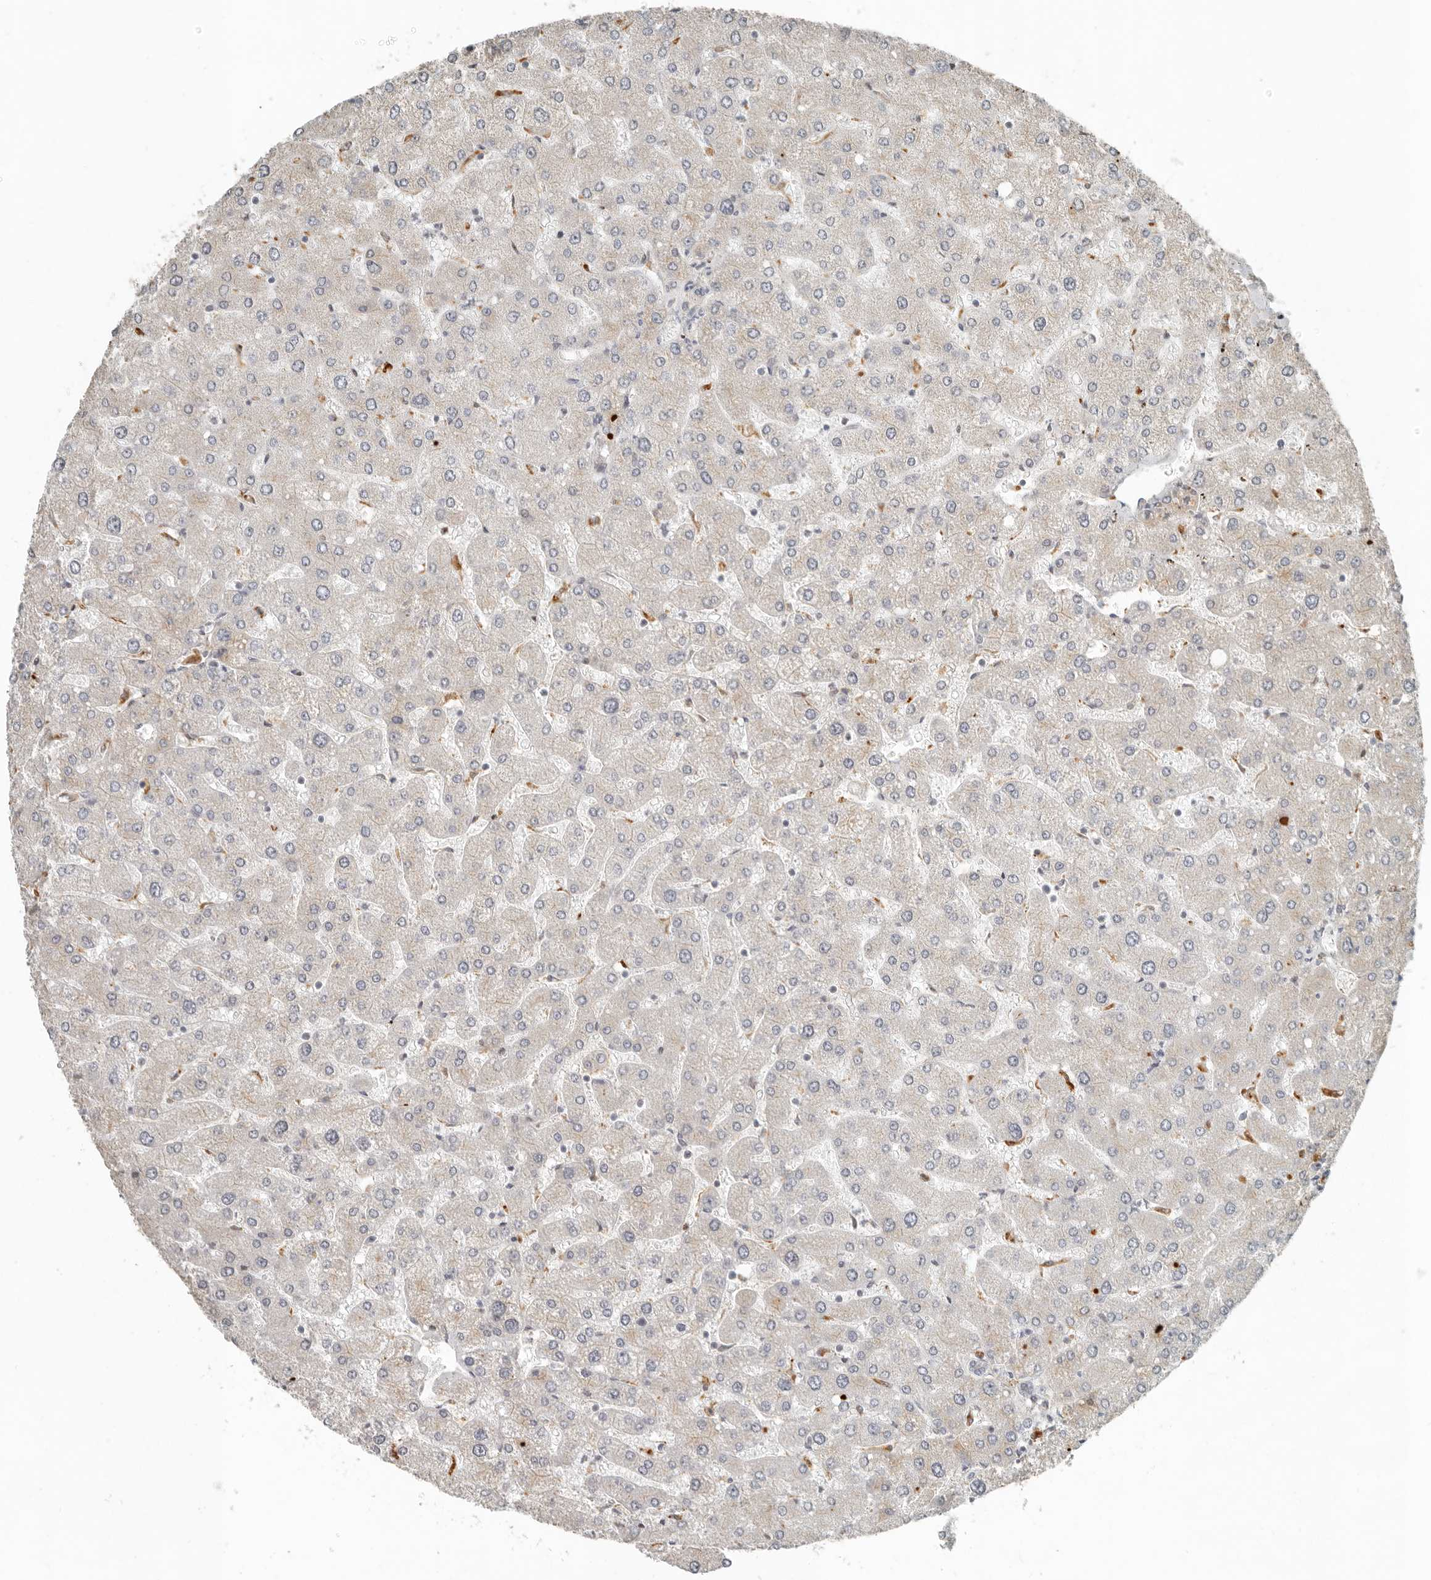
{"staining": {"intensity": "weak", "quantity": "<25%", "location": "cytoplasmic/membranous"}, "tissue": "liver", "cell_type": "Cholangiocytes", "image_type": "normal", "snomed": [{"axis": "morphology", "description": "Normal tissue, NOS"}, {"axis": "topography", "description": "Liver"}], "caption": "Immunohistochemical staining of benign liver reveals no significant staining in cholangiocytes.", "gene": "KLHL38", "patient": {"sex": "male", "age": 55}}